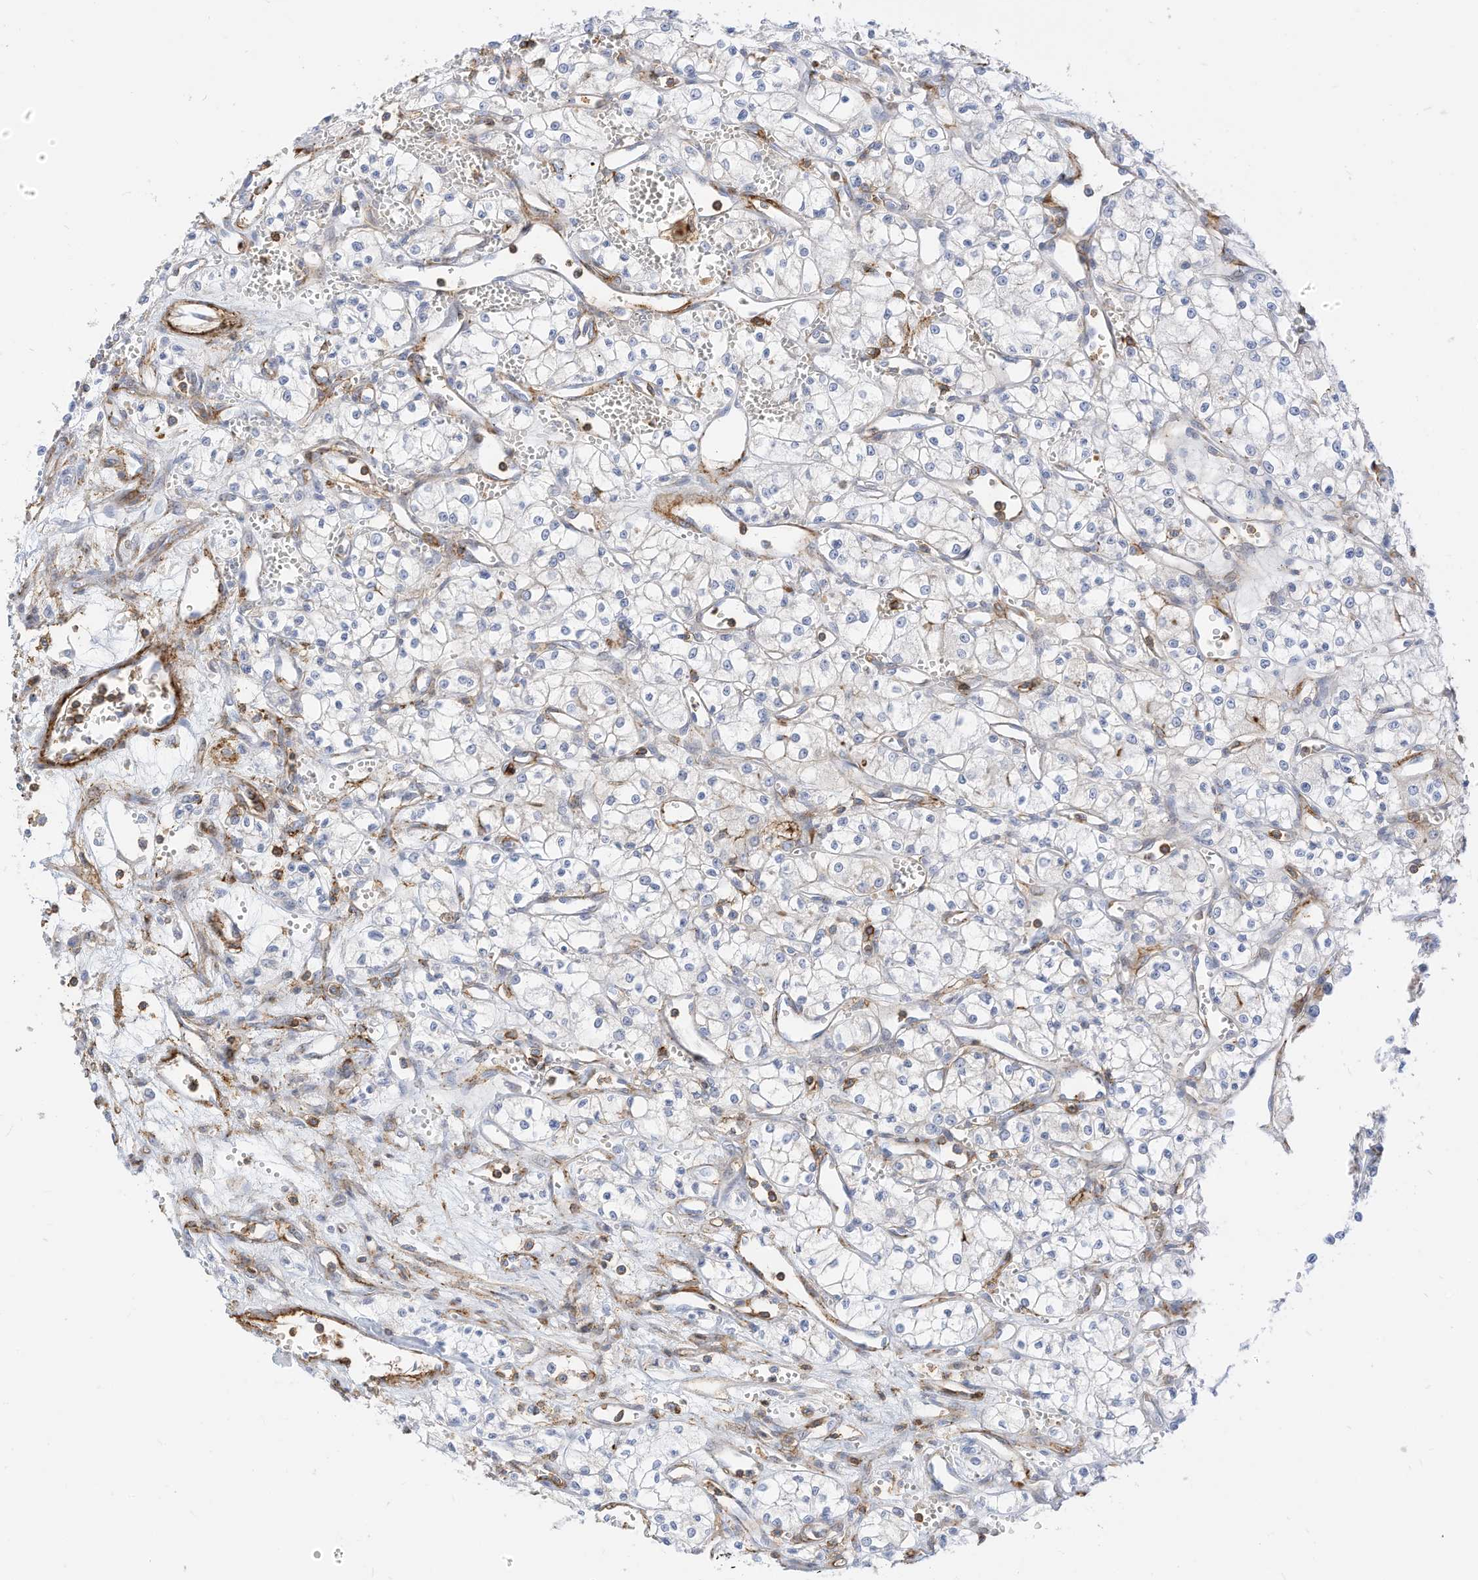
{"staining": {"intensity": "negative", "quantity": "none", "location": "none"}, "tissue": "renal cancer", "cell_type": "Tumor cells", "image_type": "cancer", "snomed": [{"axis": "morphology", "description": "Adenocarcinoma, NOS"}, {"axis": "topography", "description": "Kidney"}], "caption": "Image shows no protein staining in tumor cells of adenocarcinoma (renal) tissue.", "gene": "TXNDC9", "patient": {"sex": "male", "age": 59}}